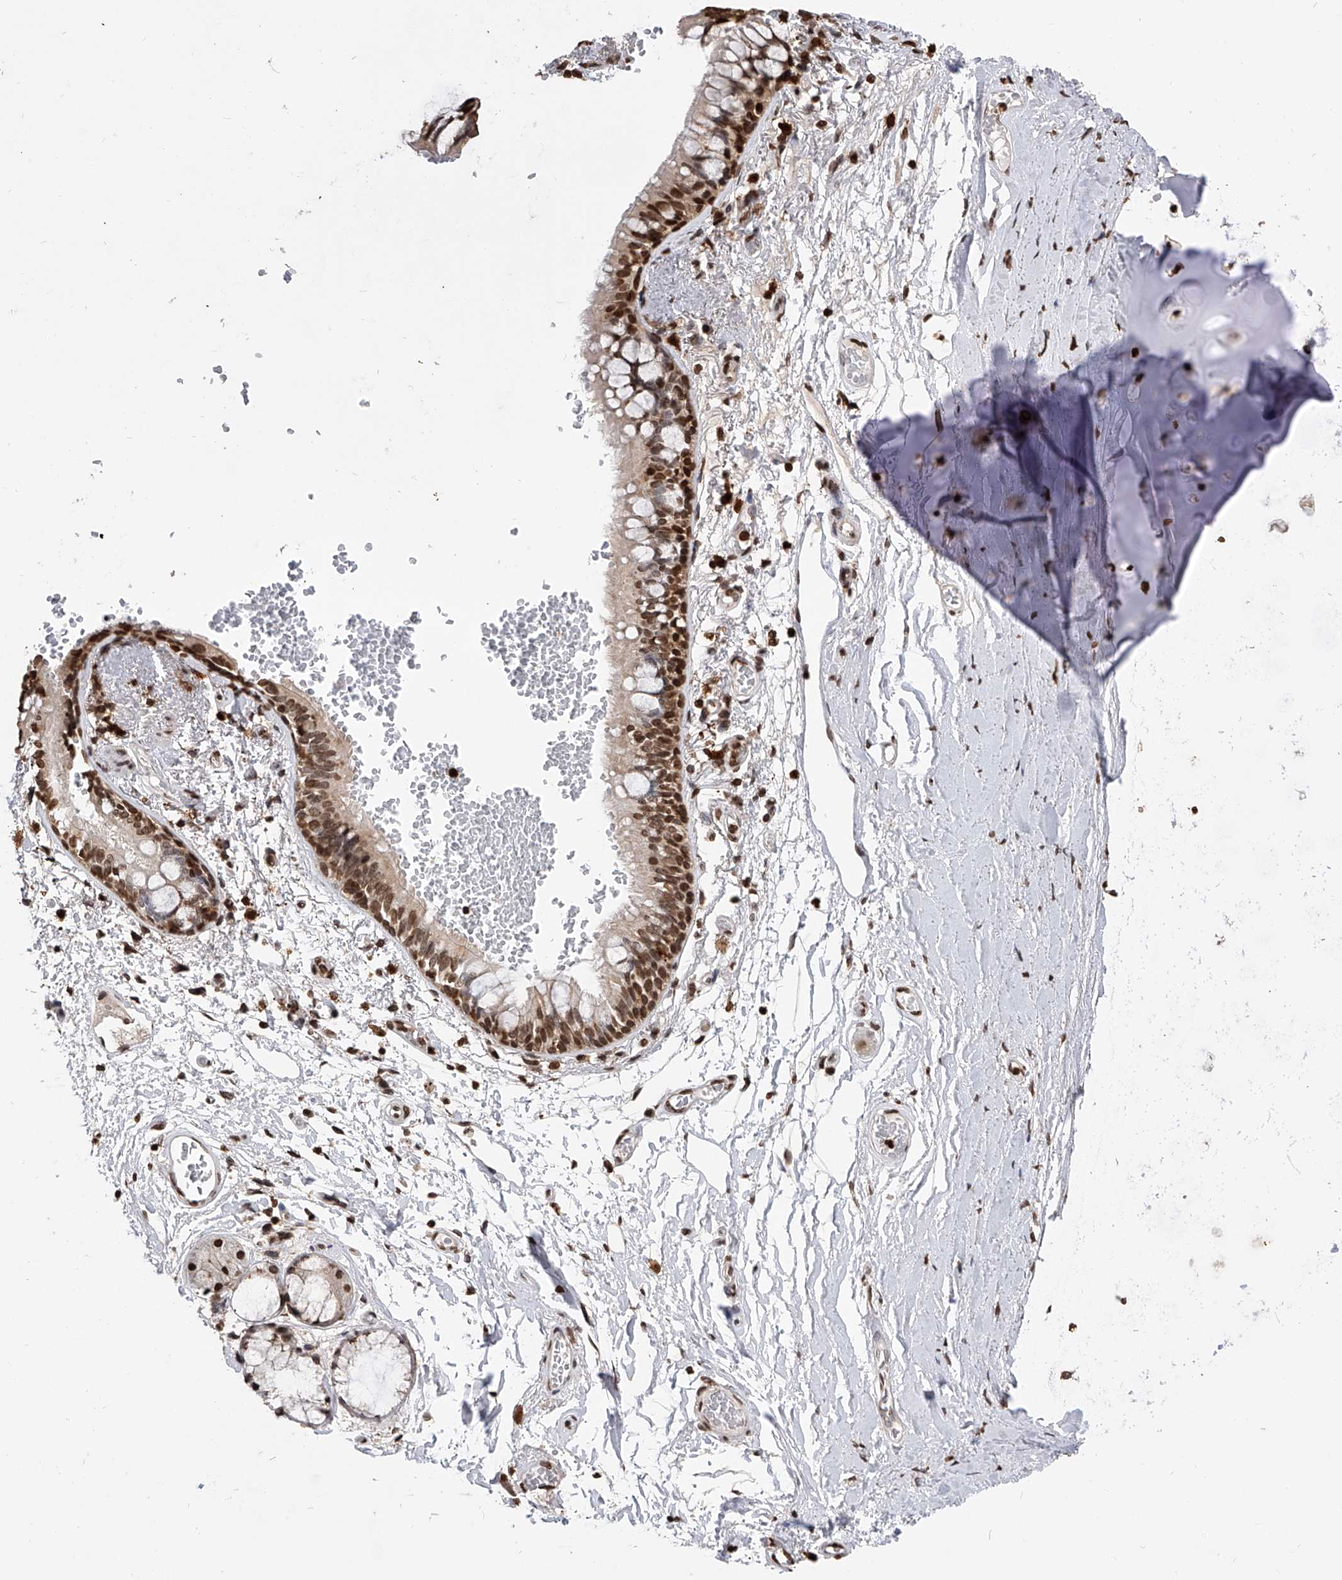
{"staining": {"intensity": "moderate", "quantity": ">75%", "location": "nuclear"}, "tissue": "bronchus", "cell_type": "Respiratory epithelial cells", "image_type": "normal", "snomed": [{"axis": "morphology", "description": "Normal tissue, NOS"}, {"axis": "topography", "description": "Cartilage tissue"}, {"axis": "topography", "description": "Bronchus"}], "caption": "This histopathology image shows benign bronchus stained with IHC to label a protein in brown. The nuclear of respiratory epithelial cells show moderate positivity for the protein. Nuclei are counter-stained blue.", "gene": "CFAP410", "patient": {"sex": "female", "age": 73}}